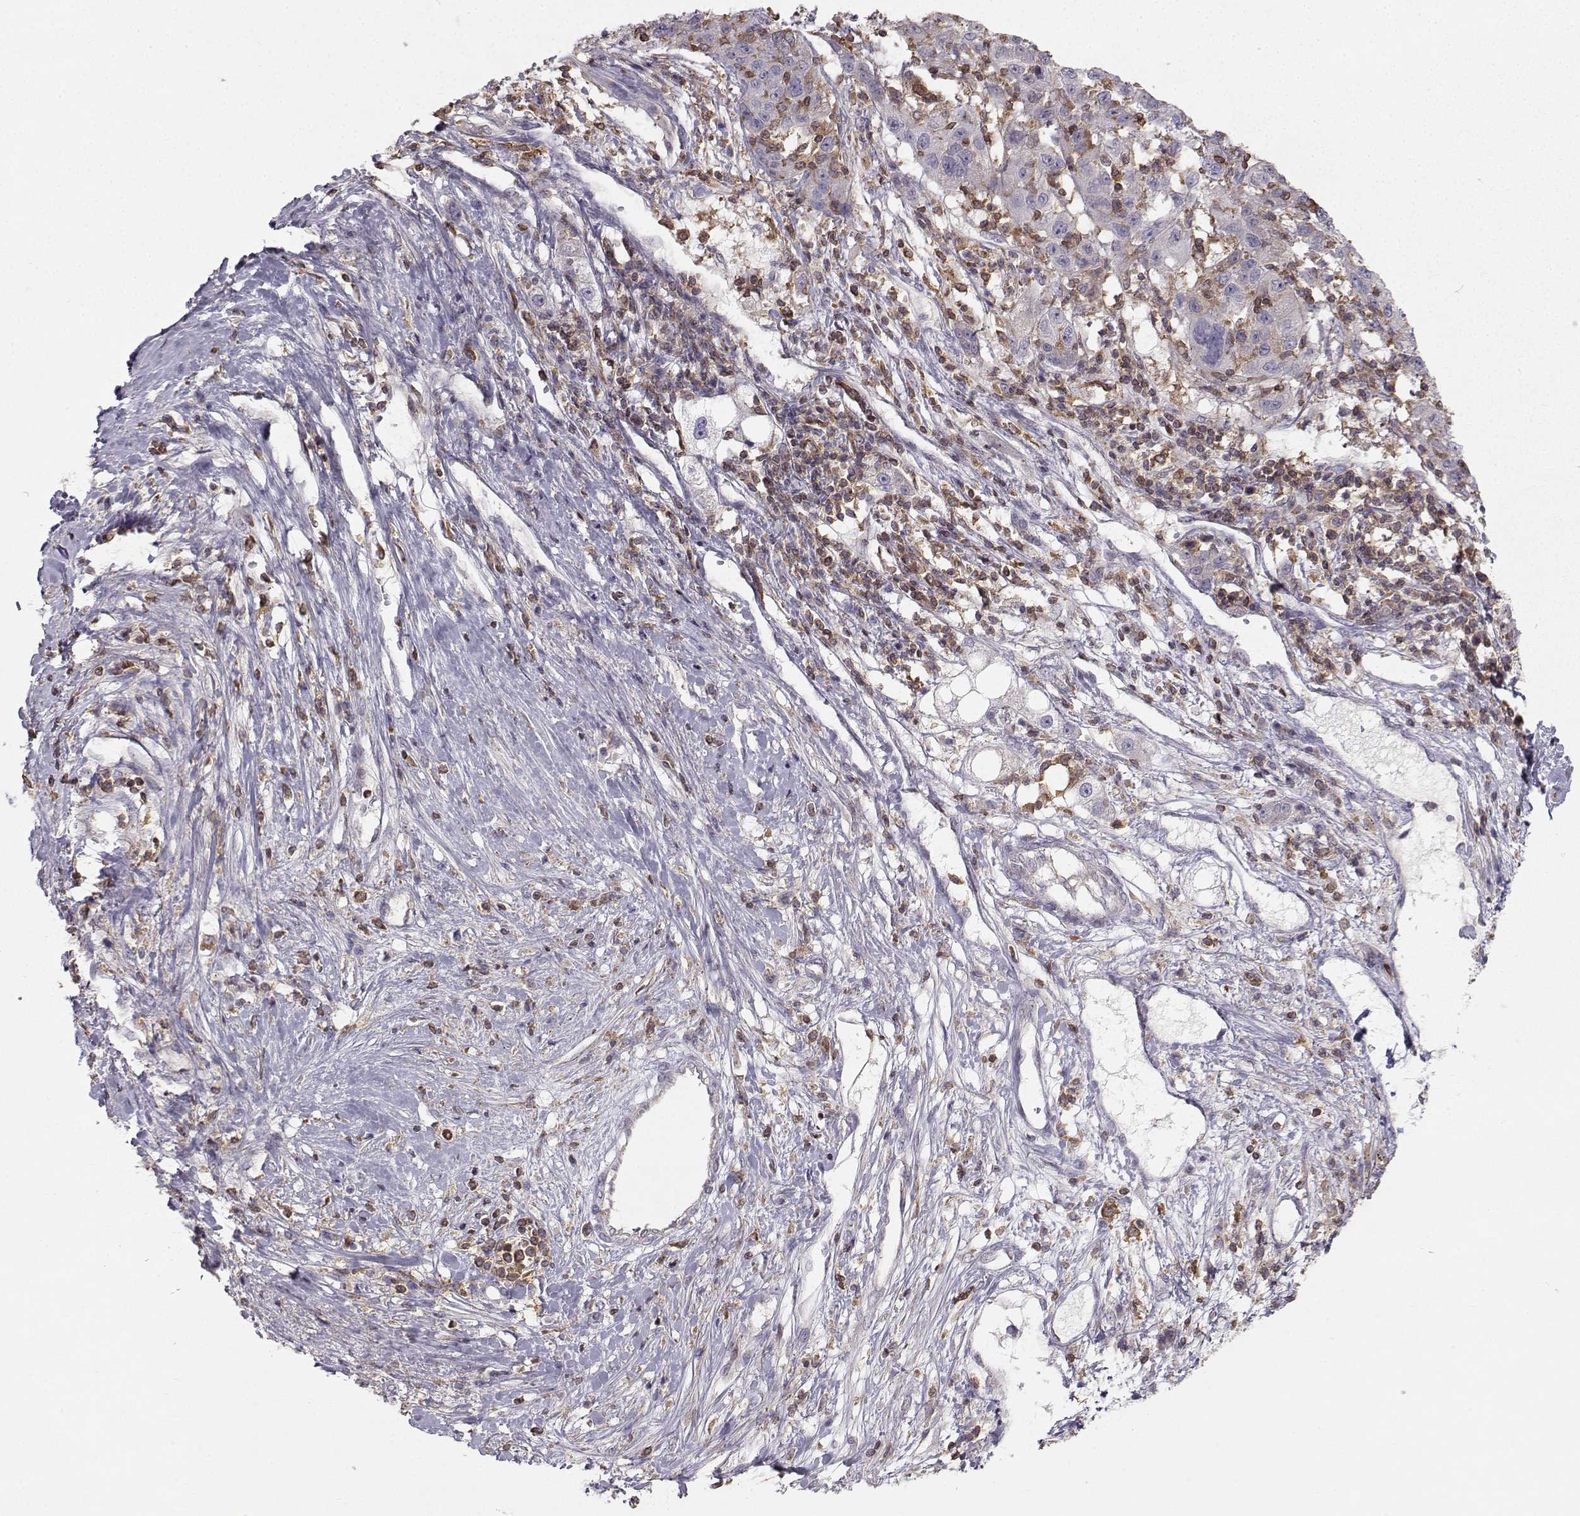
{"staining": {"intensity": "negative", "quantity": "none", "location": "none"}, "tissue": "liver cancer", "cell_type": "Tumor cells", "image_type": "cancer", "snomed": [{"axis": "morphology", "description": "Adenocarcinoma, NOS"}, {"axis": "morphology", "description": "Cholangiocarcinoma"}, {"axis": "topography", "description": "Liver"}], "caption": "Immunohistochemistry of human liver adenocarcinoma exhibits no staining in tumor cells.", "gene": "ZBTB32", "patient": {"sex": "male", "age": 64}}